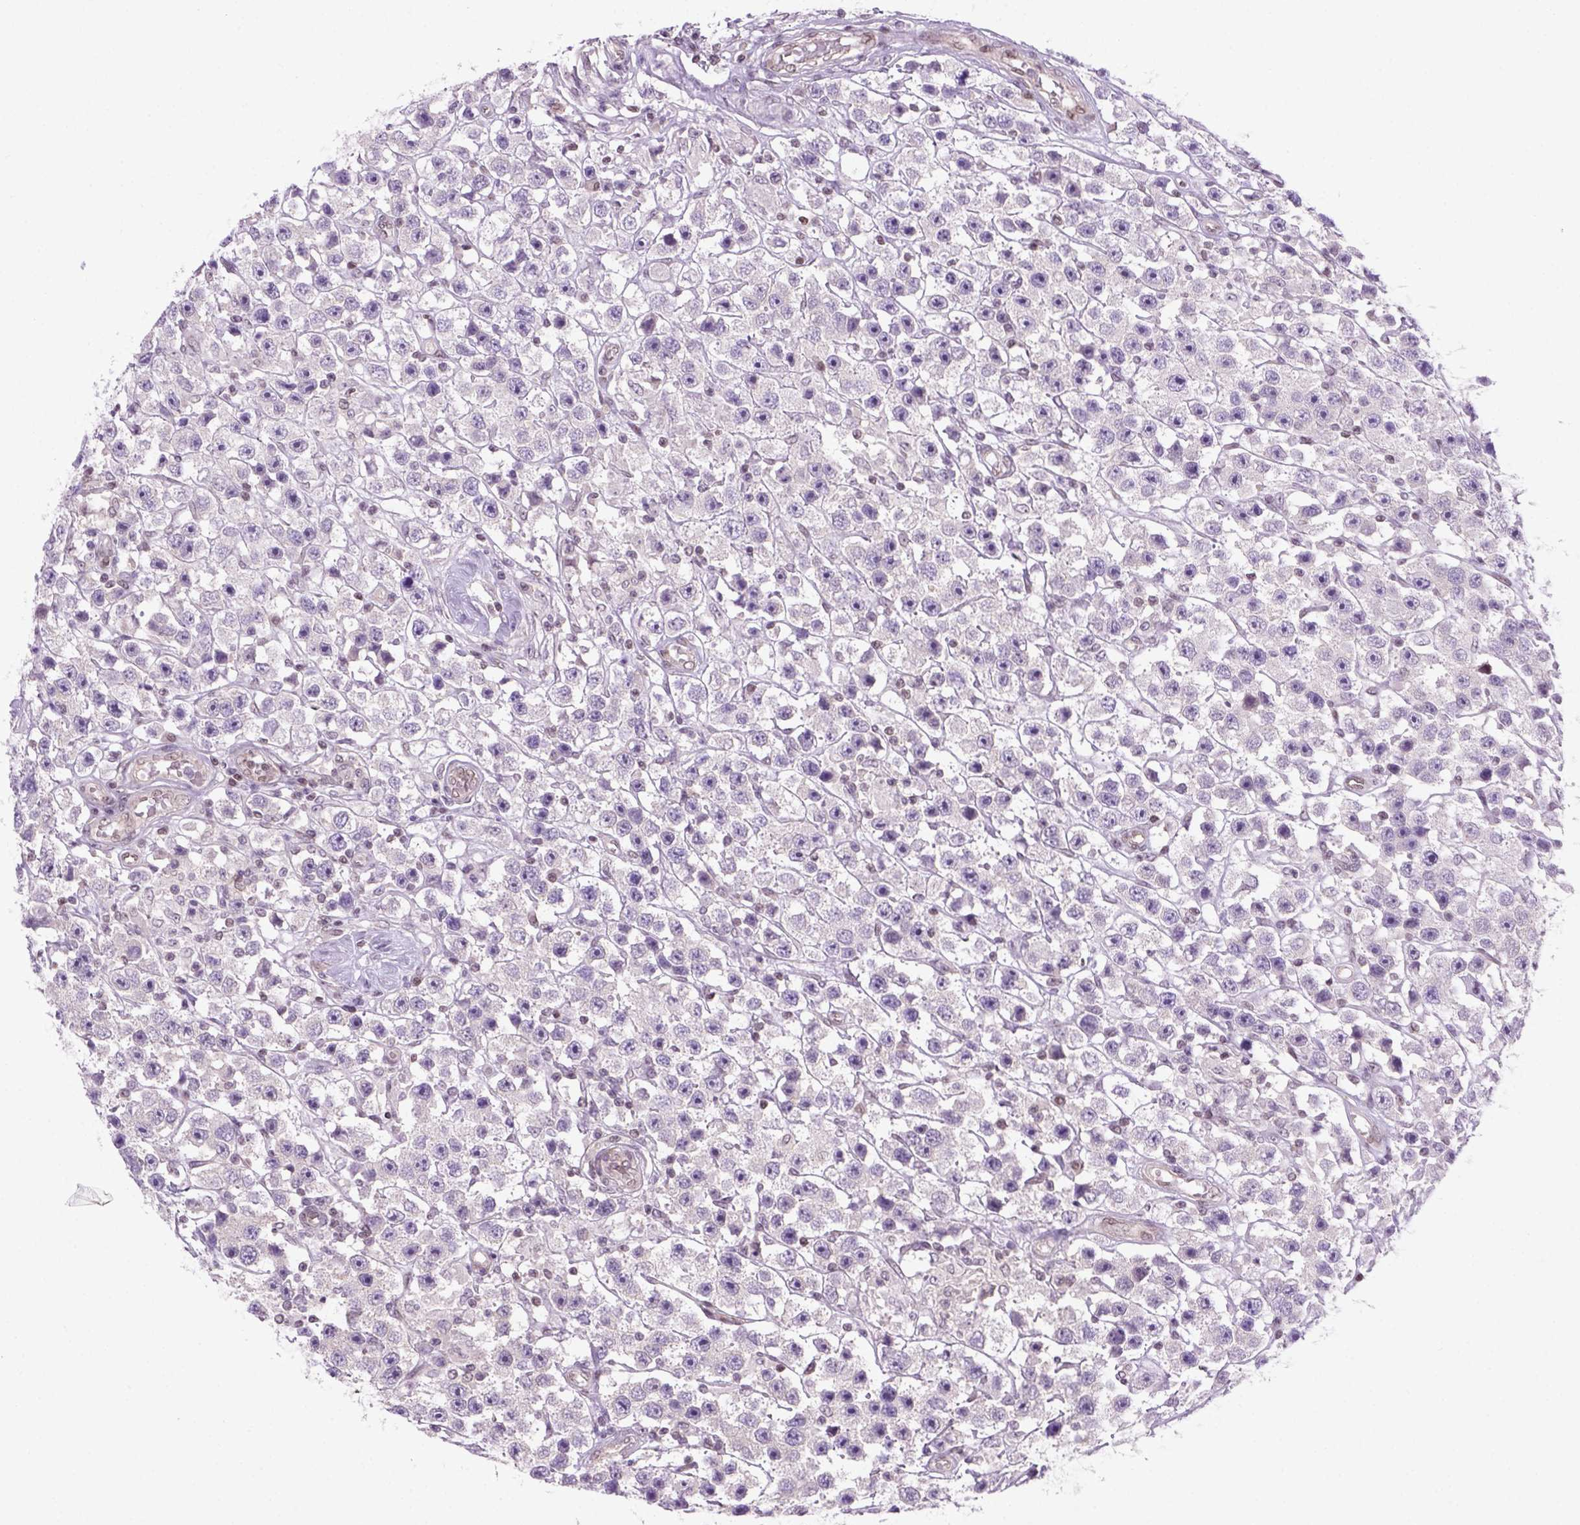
{"staining": {"intensity": "negative", "quantity": "none", "location": "none"}, "tissue": "testis cancer", "cell_type": "Tumor cells", "image_type": "cancer", "snomed": [{"axis": "morphology", "description": "Seminoma, NOS"}, {"axis": "topography", "description": "Testis"}], "caption": "A high-resolution photomicrograph shows immunohistochemistry staining of testis cancer, which reveals no significant positivity in tumor cells.", "gene": "MGMT", "patient": {"sex": "male", "age": 45}}